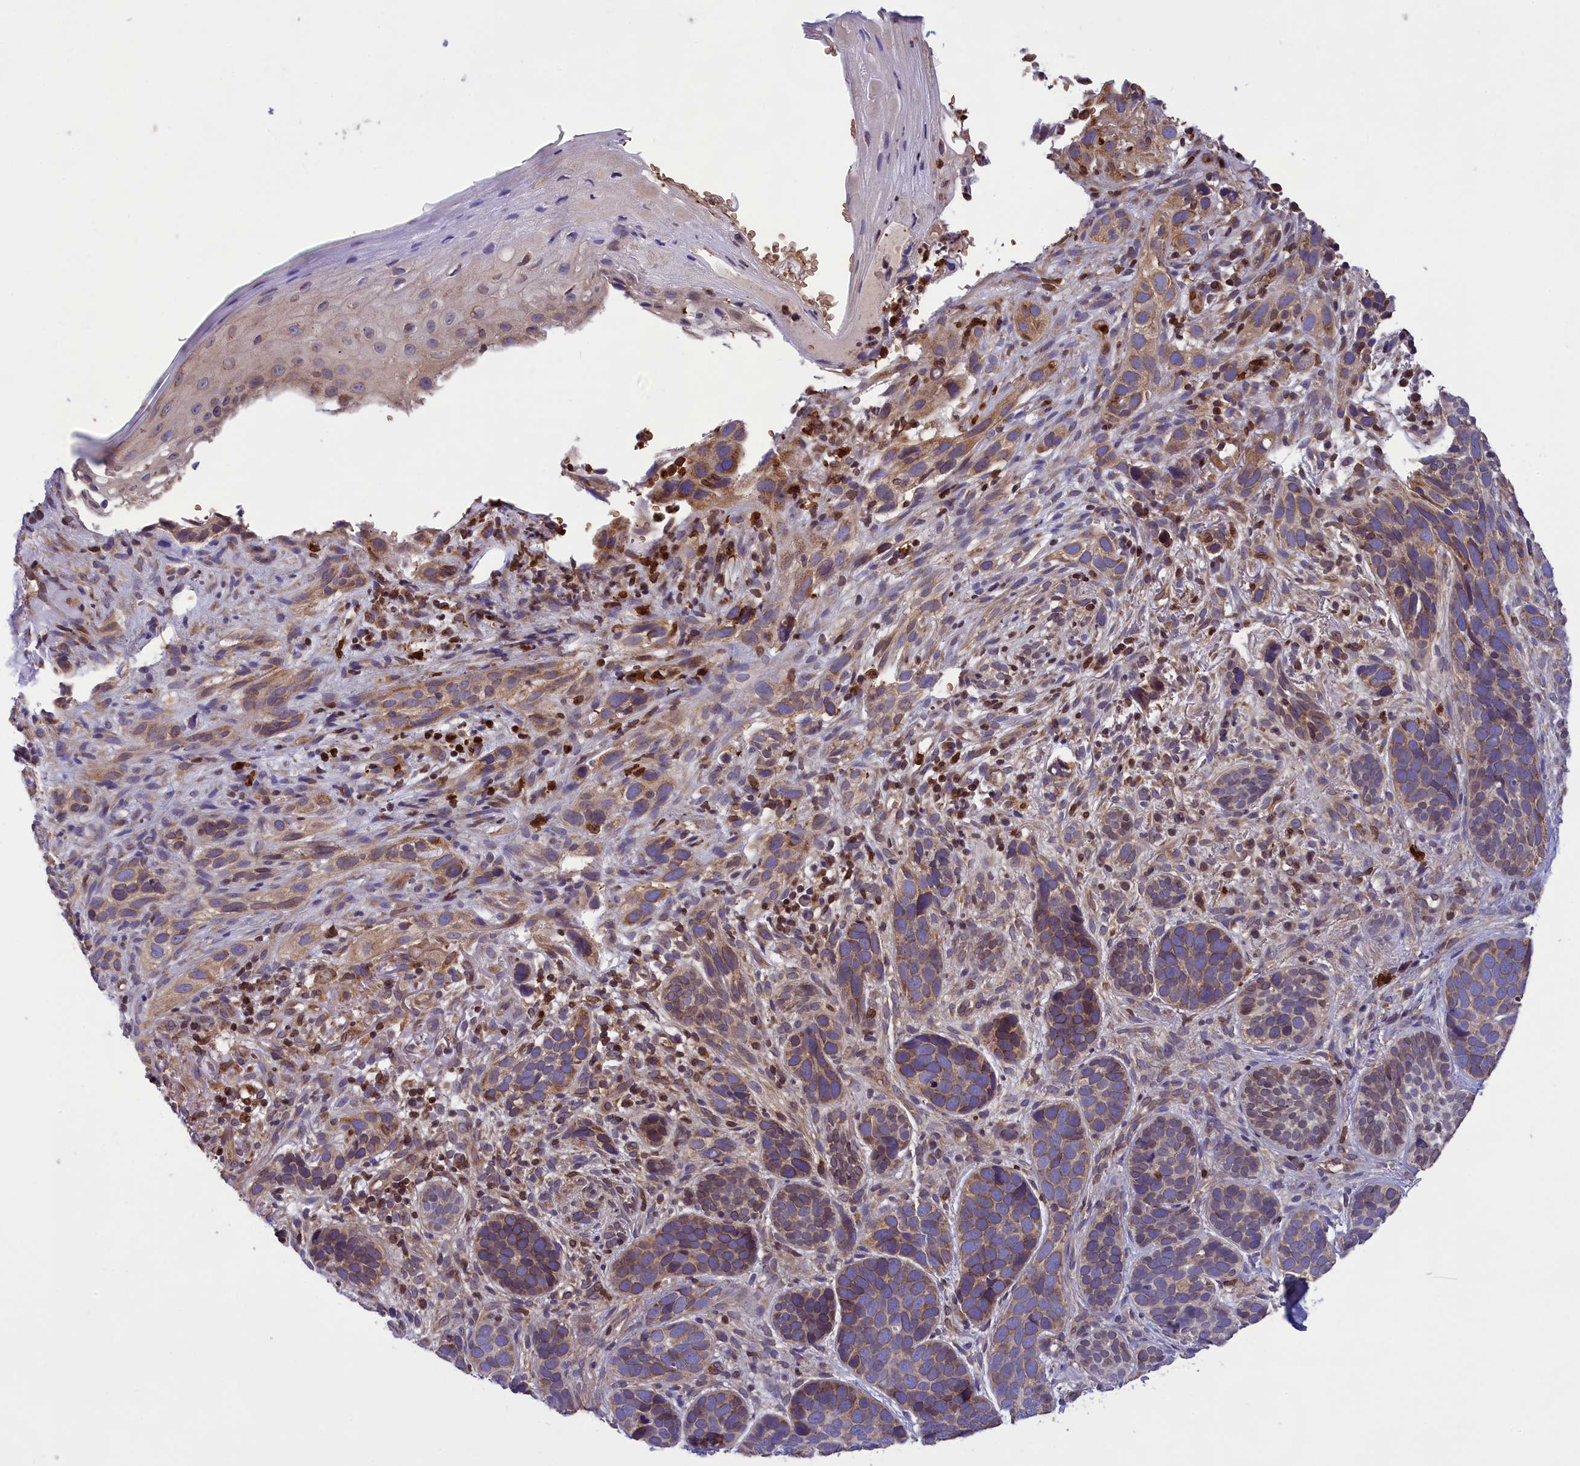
{"staining": {"intensity": "moderate", "quantity": "25%-75%", "location": "cytoplasmic/membranous"}, "tissue": "skin cancer", "cell_type": "Tumor cells", "image_type": "cancer", "snomed": [{"axis": "morphology", "description": "Basal cell carcinoma"}, {"axis": "topography", "description": "Skin"}], "caption": "Skin basal cell carcinoma tissue reveals moderate cytoplasmic/membranous expression in about 25%-75% of tumor cells, visualized by immunohistochemistry. (brown staining indicates protein expression, while blue staining denotes nuclei).", "gene": "PKHD1L1", "patient": {"sex": "male", "age": 71}}